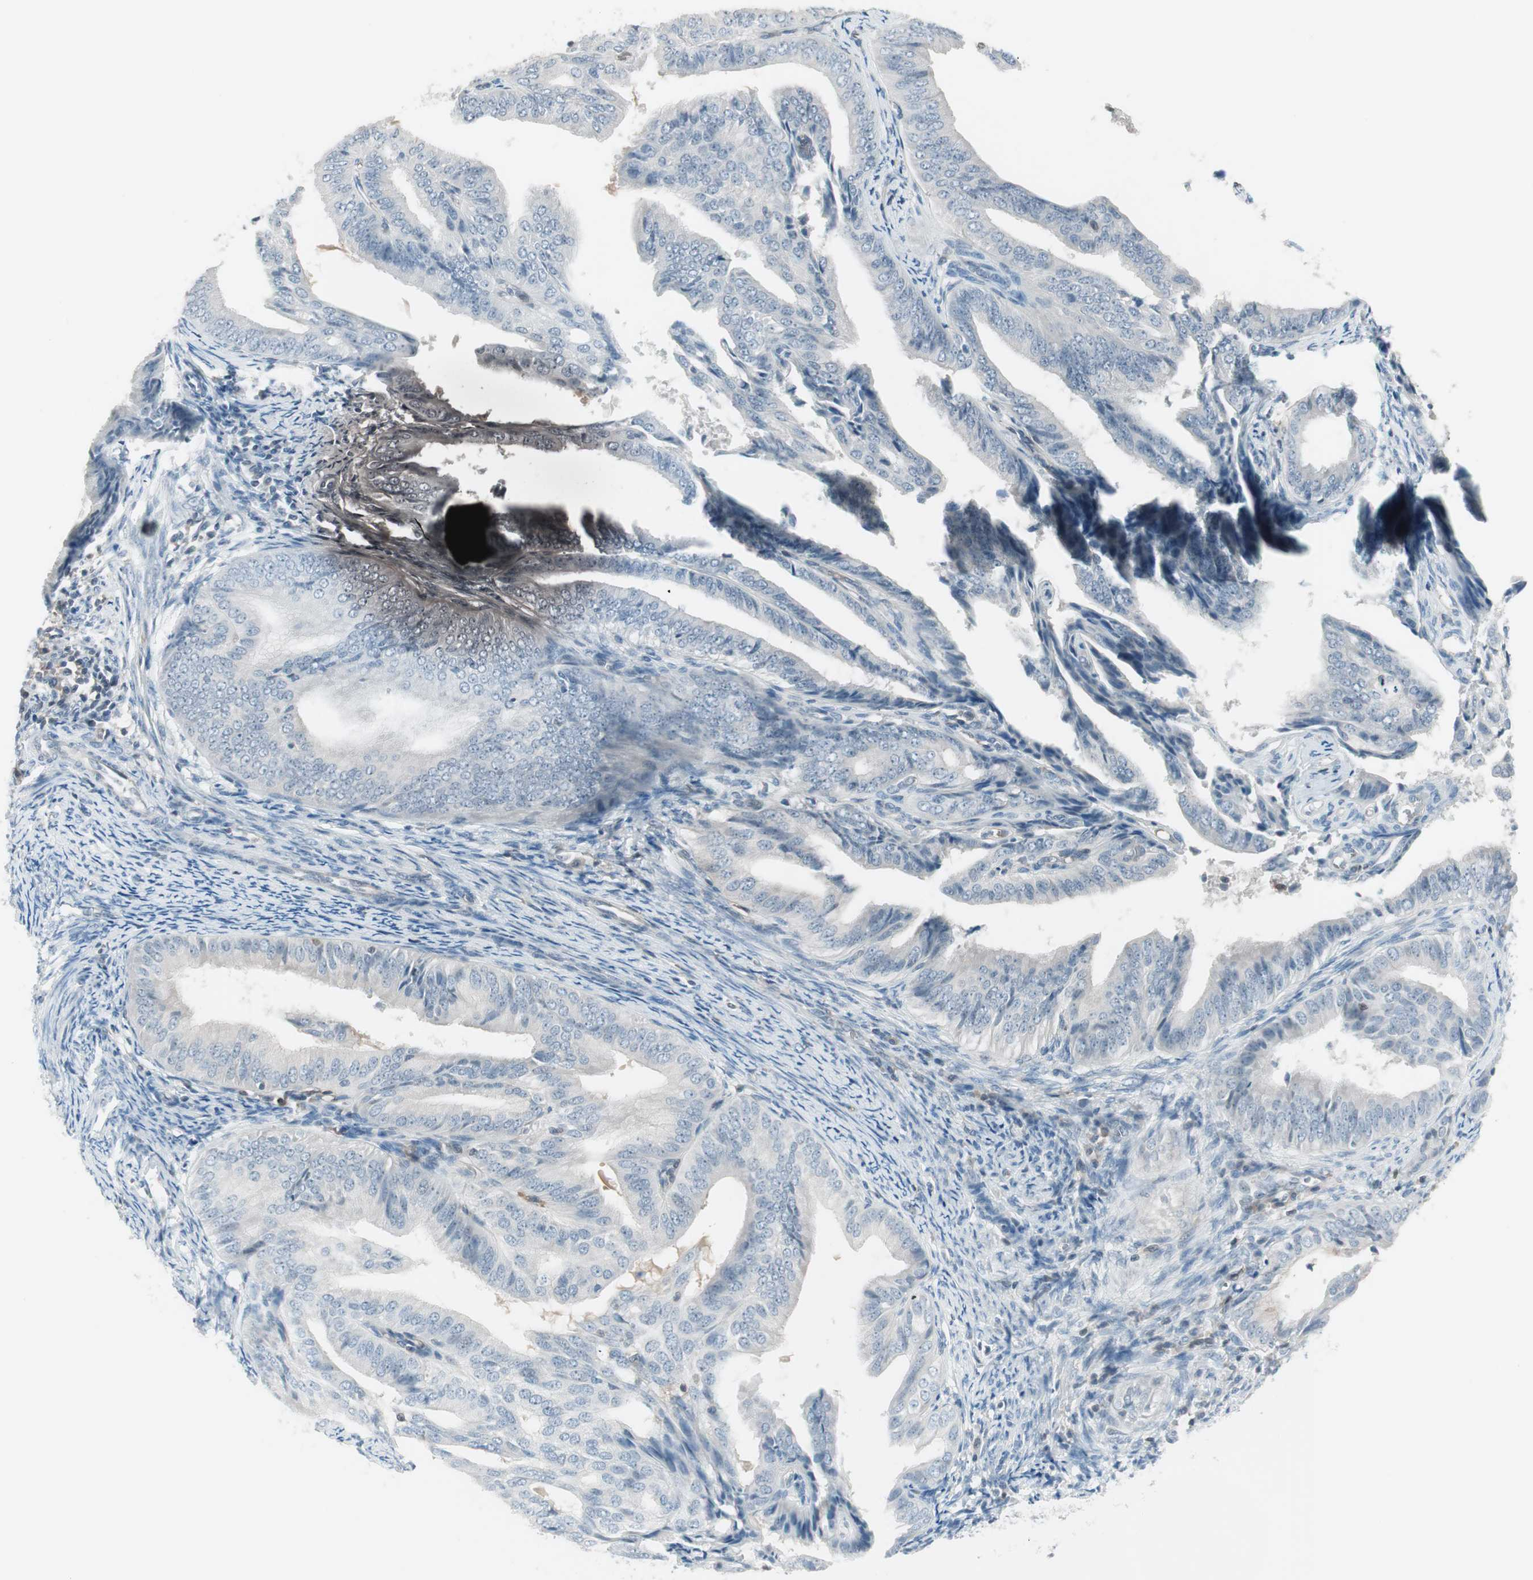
{"staining": {"intensity": "negative", "quantity": "none", "location": "none"}, "tissue": "endometrial cancer", "cell_type": "Tumor cells", "image_type": "cancer", "snomed": [{"axis": "morphology", "description": "Adenocarcinoma, NOS"}, {"axis": "topography", "description": "Endometrium"}], "caption": "Immunohistochemical staining of human adenocarcinoma (endometrial) reveals no significant expression in tumor cells.", "gene": "MAP4K1", "patient": {"sex": "female", "age": 58}}